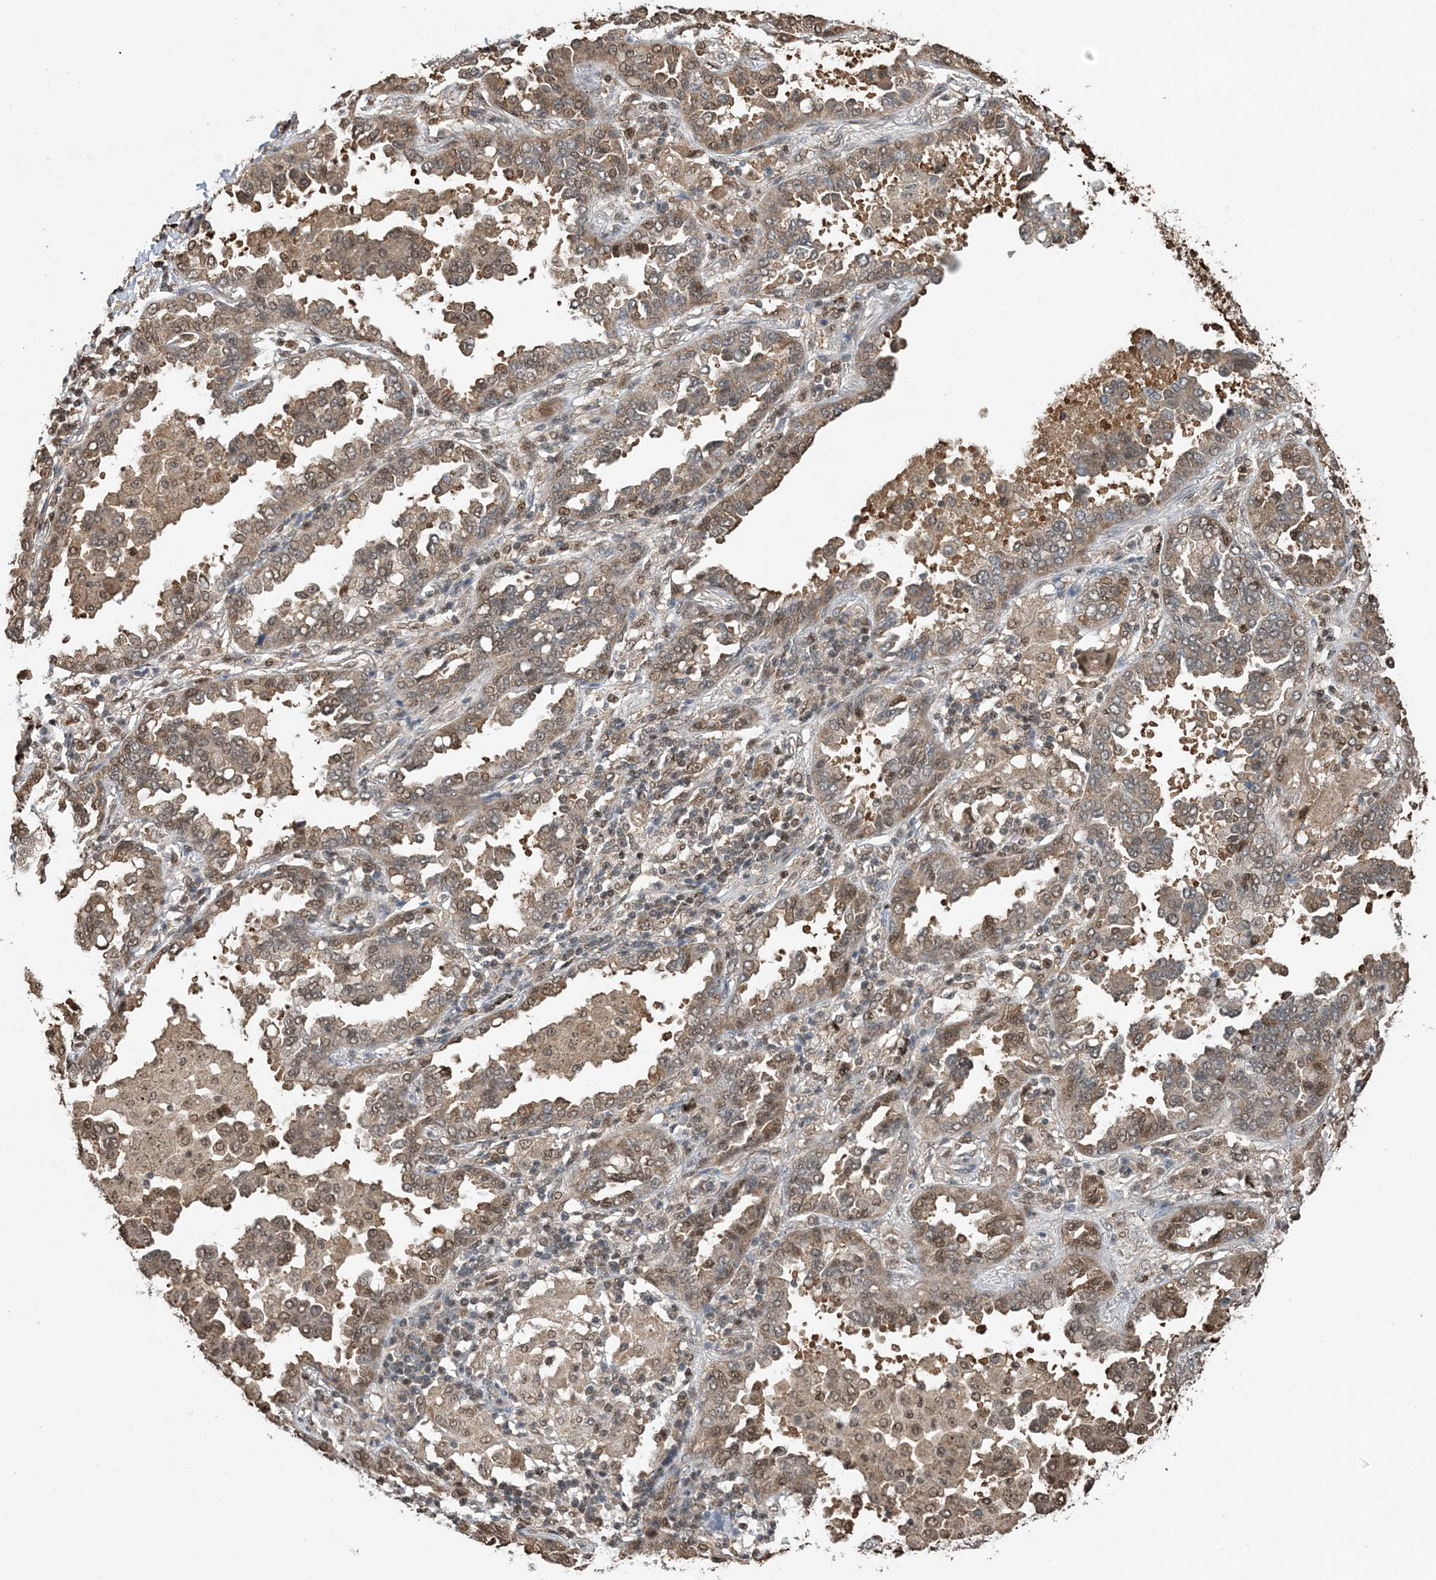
{"staining": {"intensity": "moderate", "quantity": ">75%", "location": "cytoplasmic/membranous,nuclear"}, "tissue": "lung cancer", "cell_type": "Tumor cells", "image_type": "cancer", "snomed": [{"axis": "morphology", "description": "Normal tissue, NOS"}, {"axis": "morphology", "description": "Adenocarcinoma, NOS"}, {"axis": "topography", "description": "Lung"}], "caption": "This histopathology image reveals adenocarcinoma (lung) stained with IHC to label a protein in brown. The cytoplasmic/membranous and nuclear of tumor cells show moderate positivity for the protein. Nuclei are counter-stained blue.", "gene": "HSPA1A", "patient": {"sex": "male", "age": 59}}